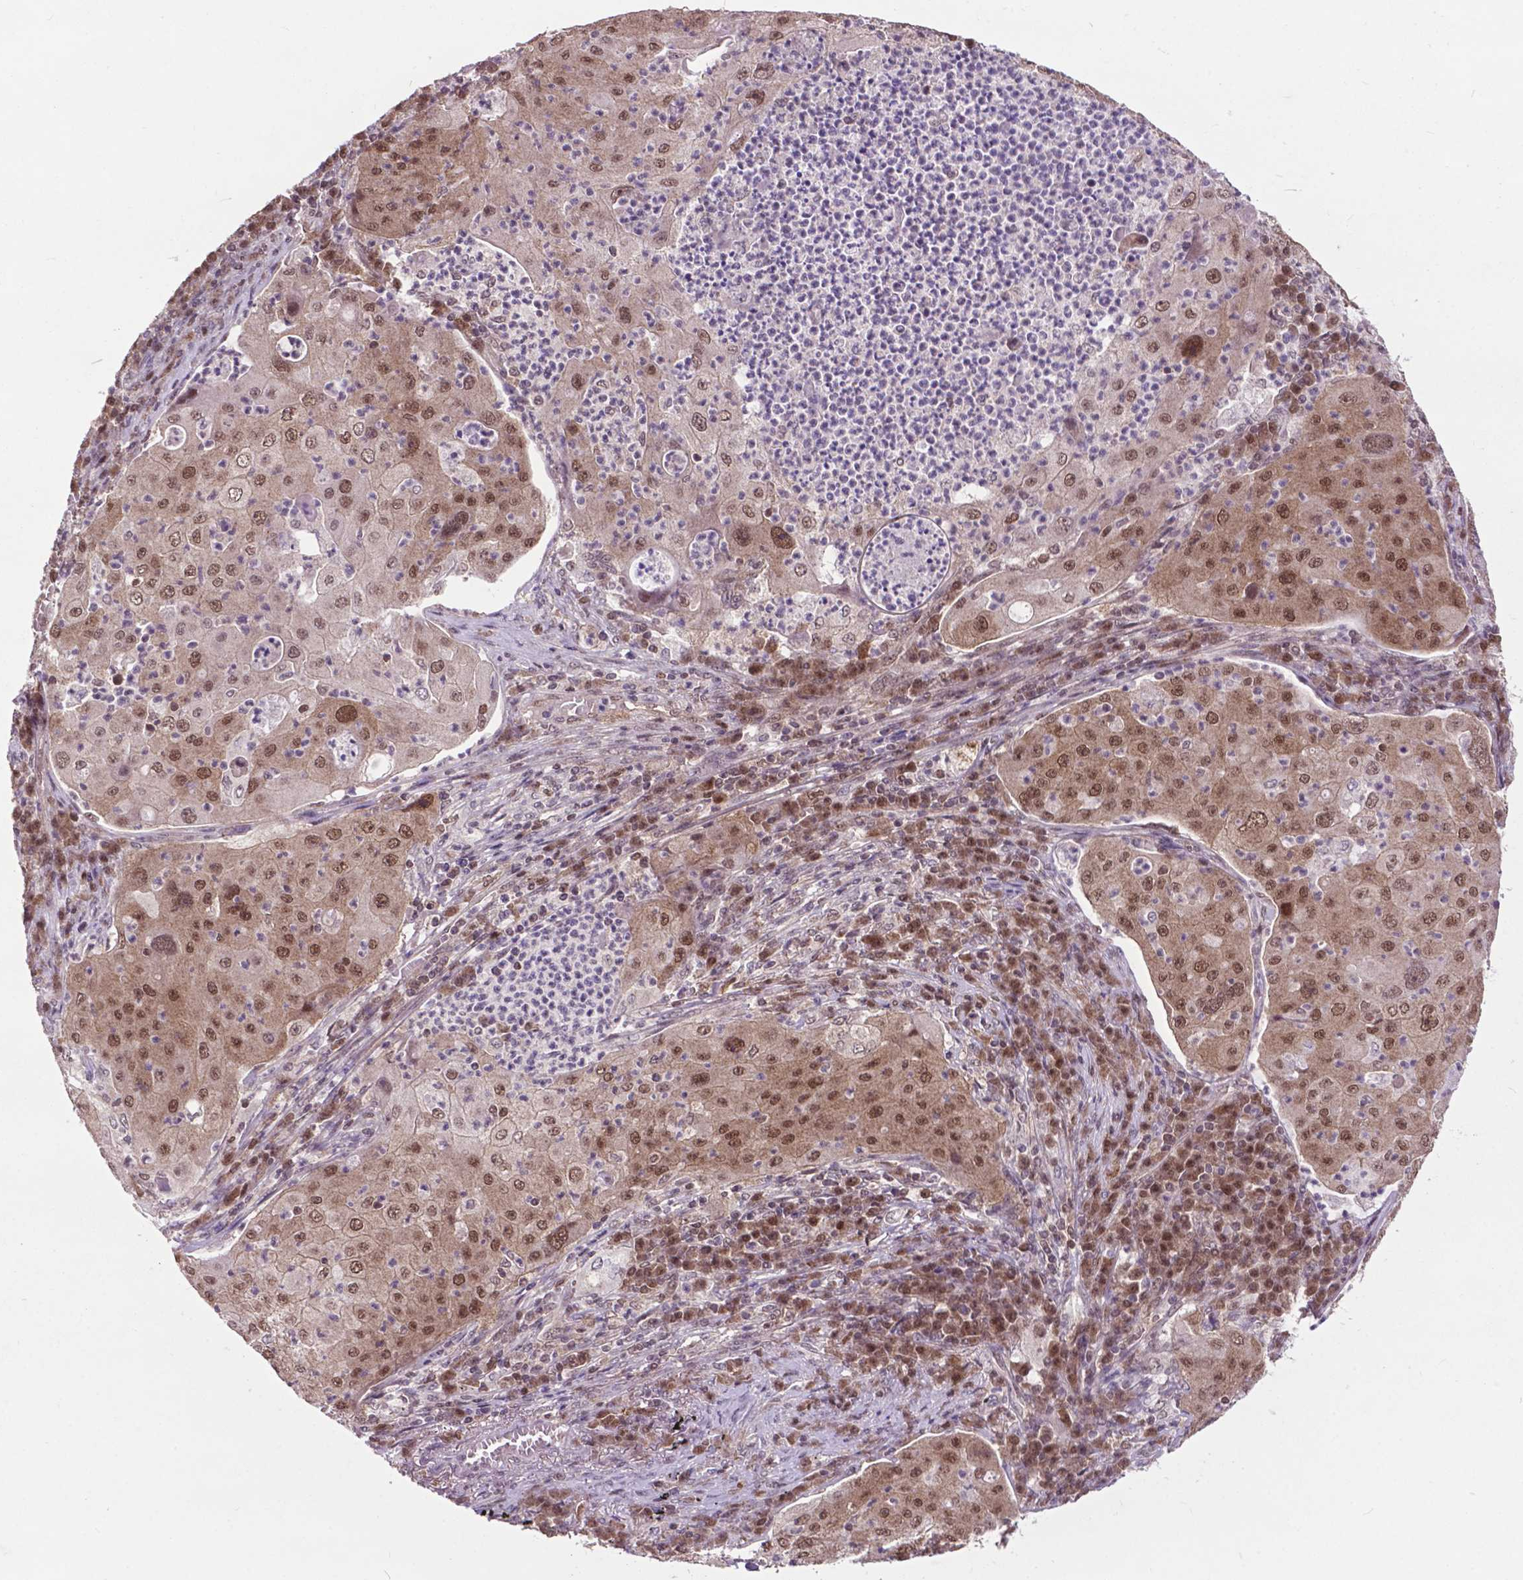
{"staining": {"intensity": "moderate", "quantity": ">75%", "location": "cytoplasmic/membranous,nuclear"}, "tissue": "lung cancer", "cell_type": "Tumor cells", "image_type": "cancer", "snomed": [{"axis": "morphology", "description": "Squamous cell carcinoma, NOS"}, {"axis": "topography", "description": "Lung"}], "caption": "This image exhibits lung squamous cell carcinoma stained with immunohistochemistry to label a protein in brown. The cytoplasmic/membranous and nuclear of tumor cells show moderate positivity for the protein. Nuclei are counter-stained blue.", "gene": "FAF1", "patient": {"sex": "female", "age": 59}}